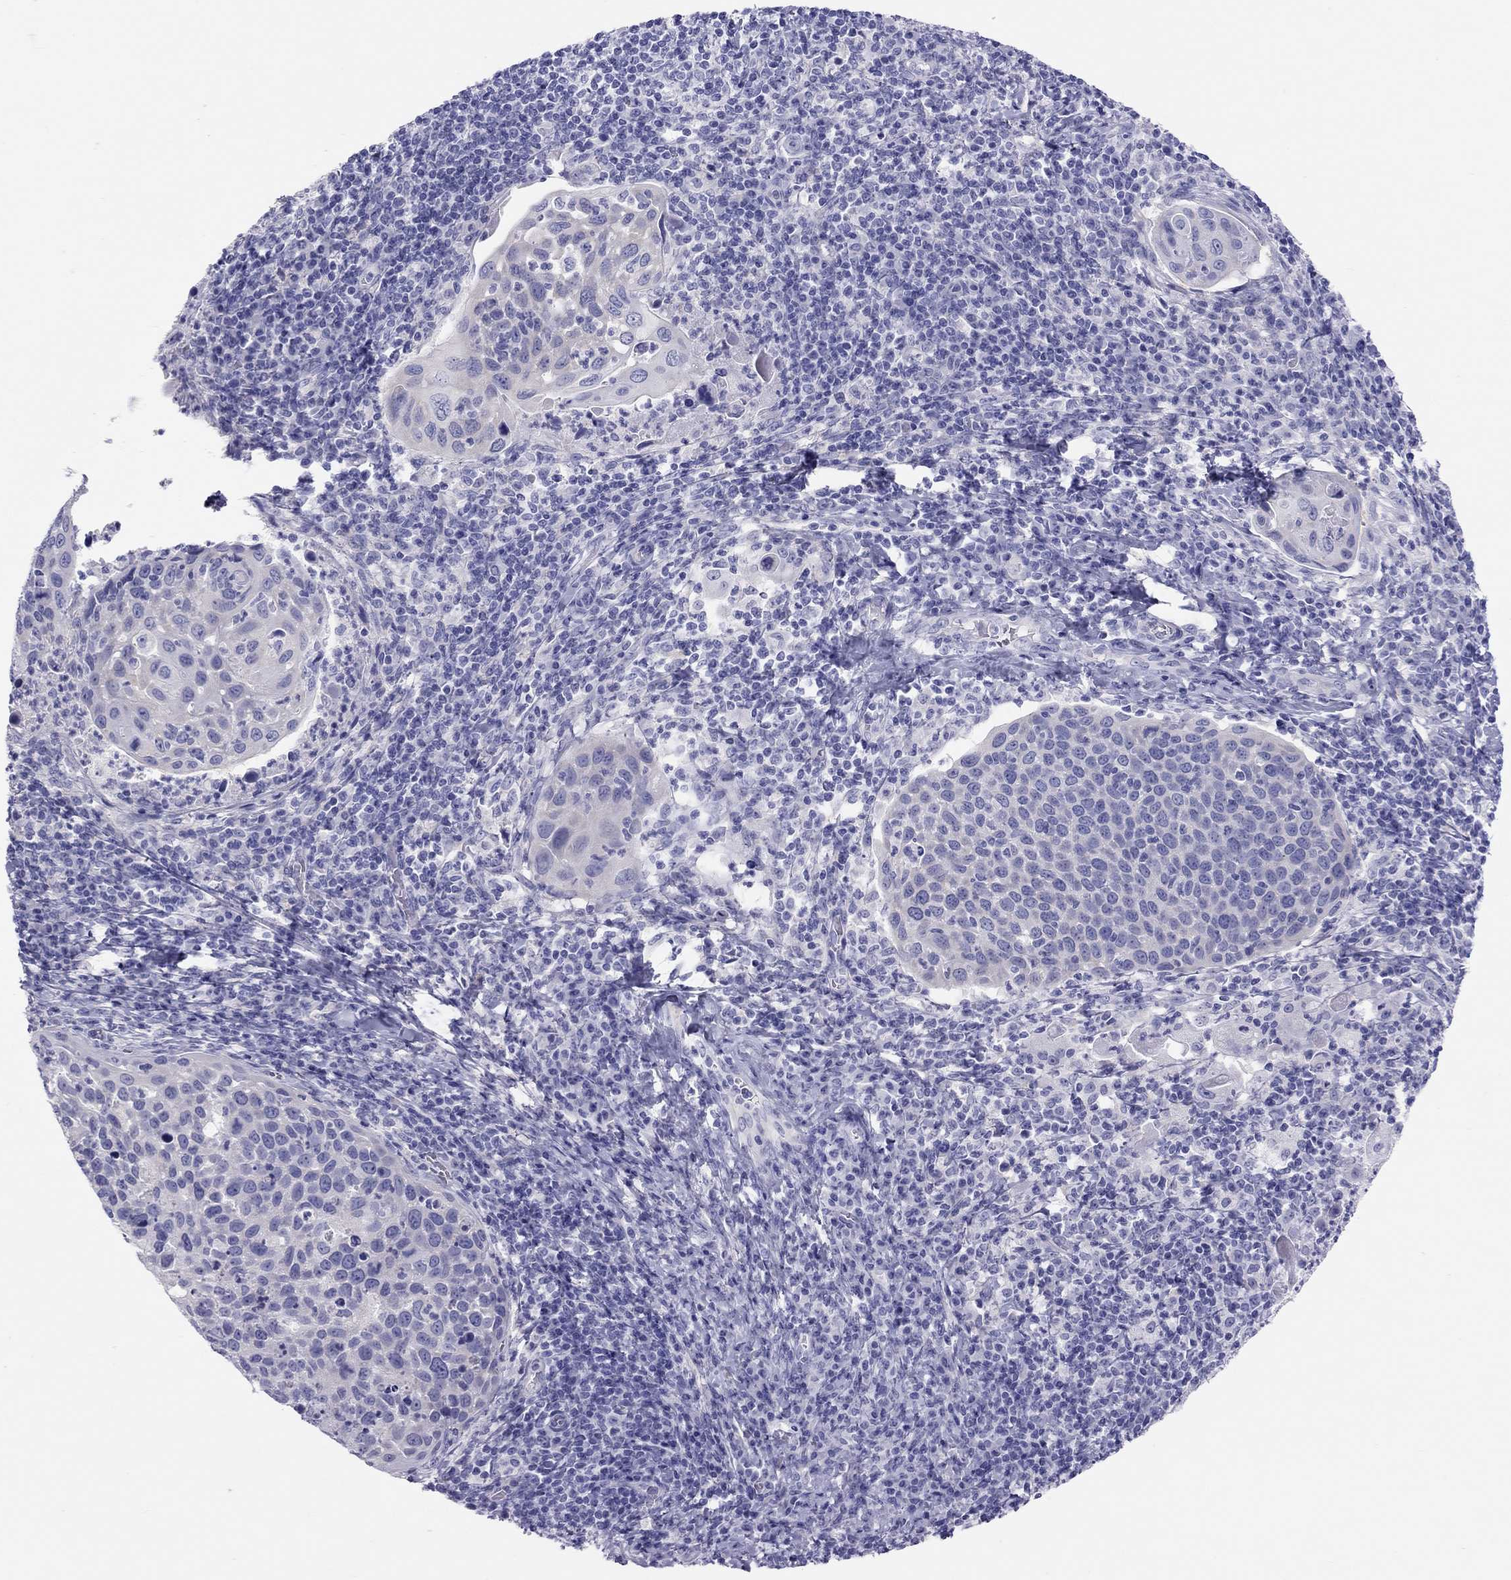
{"staining": {"intensity": "negative", "quantity": "none", "location": "none"}, "tissue": "cervical cancer", "cell_type": "Tumor cells", "image_type": "cancer", "snomed": [{"axis": "morphology", "description": "Squamous cell carcinoma, NOS"}, {"axis": "topography", "description": "Cervix"}], "caption": "IHC histopathology image of neoplastic tissue: cervical squamous cell carcinoma stained with DAB displays no significant protein positivity in tumor cells. Nuclei are stained in blue.", "gene": "PSMB11", "patient": {"sex": "female", "age": 54}}